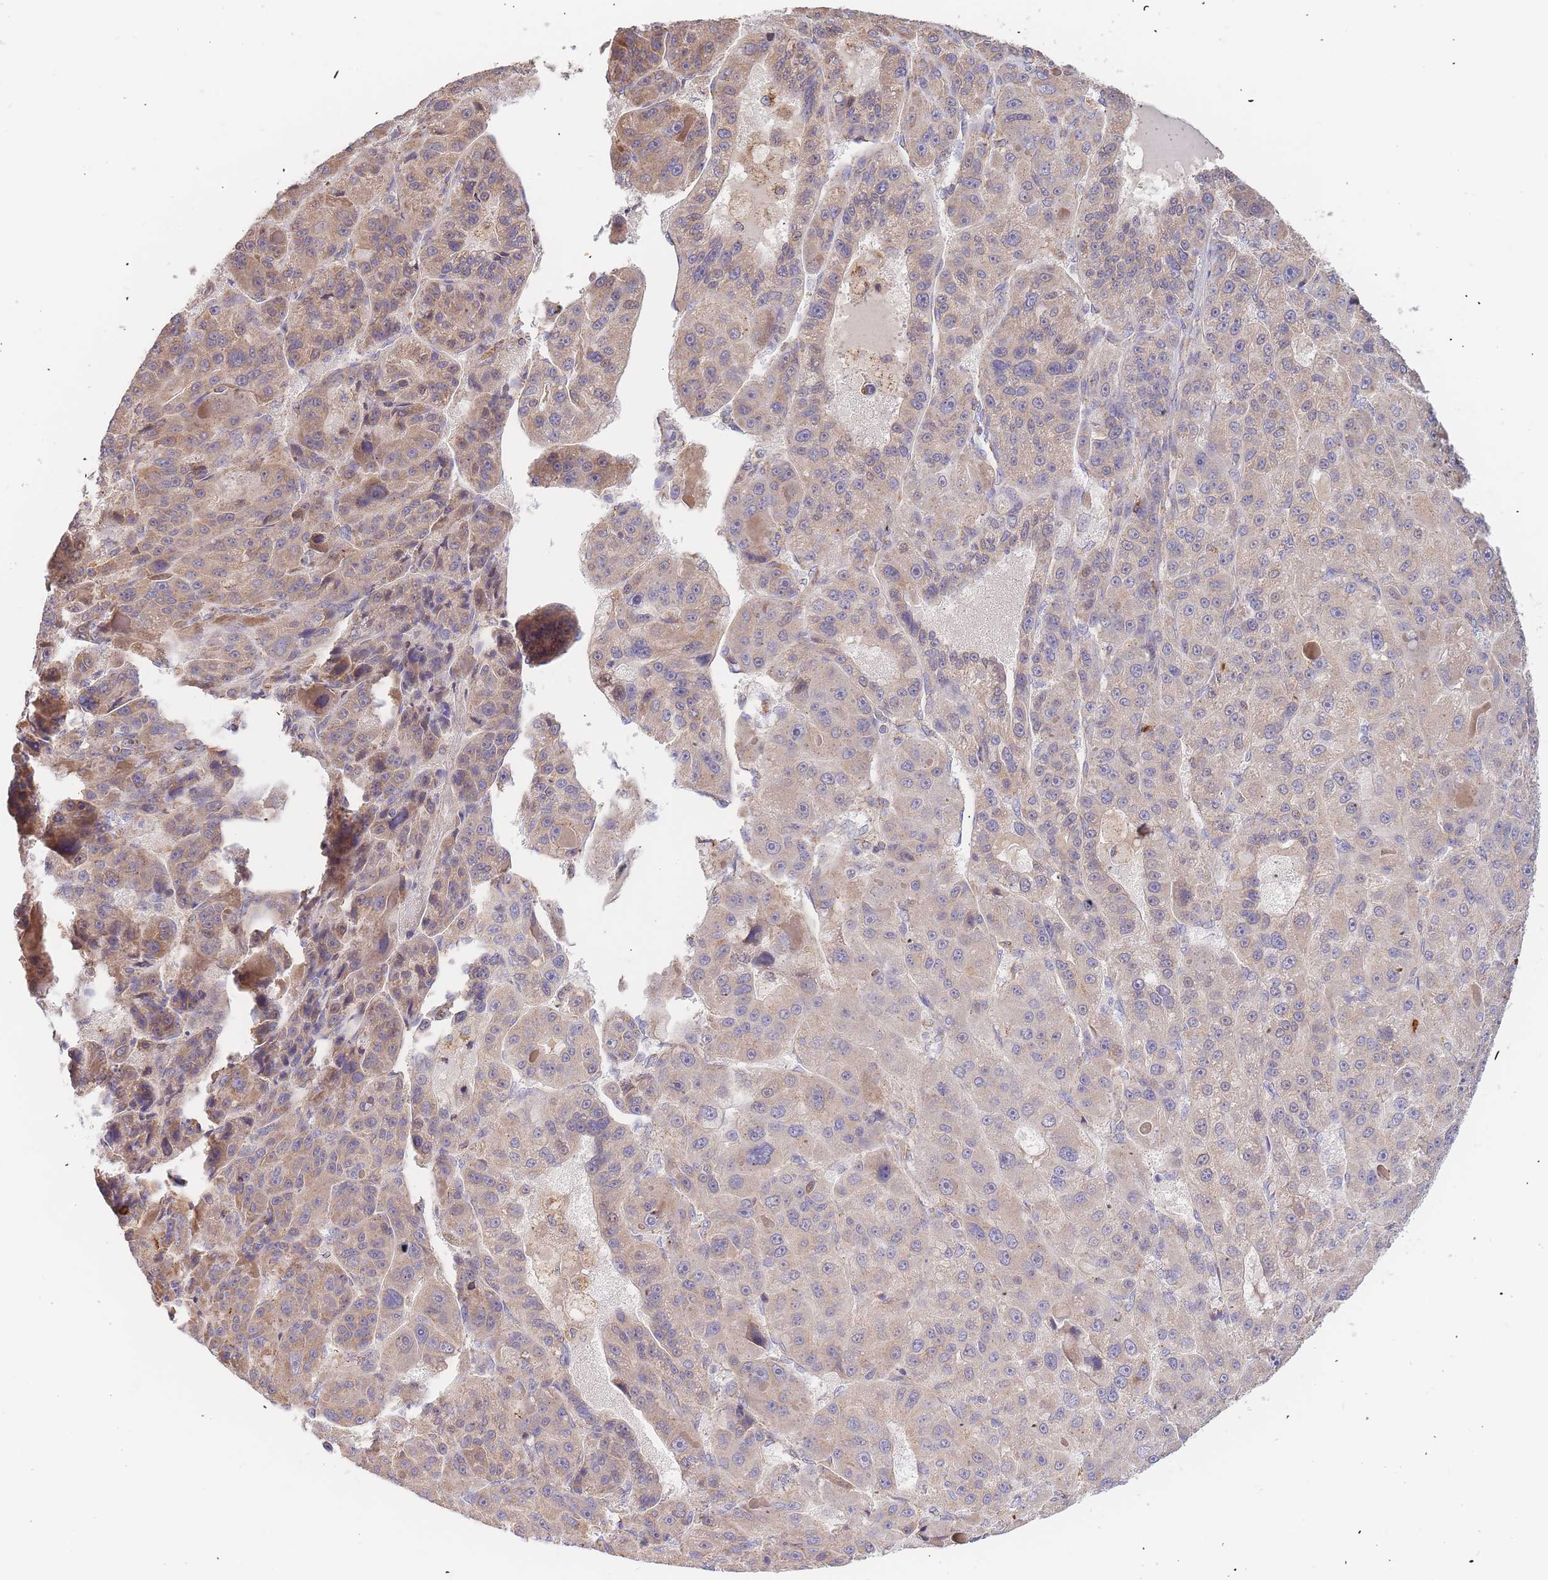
{"staining": {"intensity": "moderate", "quantity": "<25%", "location": "cytoplasmic/membranous"}, "tissue": "liver cancer", "cell_type": "Tumor cells", "image_type": "cancer", "snomed": [{"axis": "morphology", "description": "Carcinoma, Hepatocellular, NOS"}, {"axis": "topography", "description": "Liver"}], "caption": "The immunohistochemical stain labels moderate cytoplasmic/membranous expression in tumor cells of liver cancer (hepatocellular carcinoma) tissue.", "gene": "ADCY9", "patient": {"sex": "male", "age": 76}}